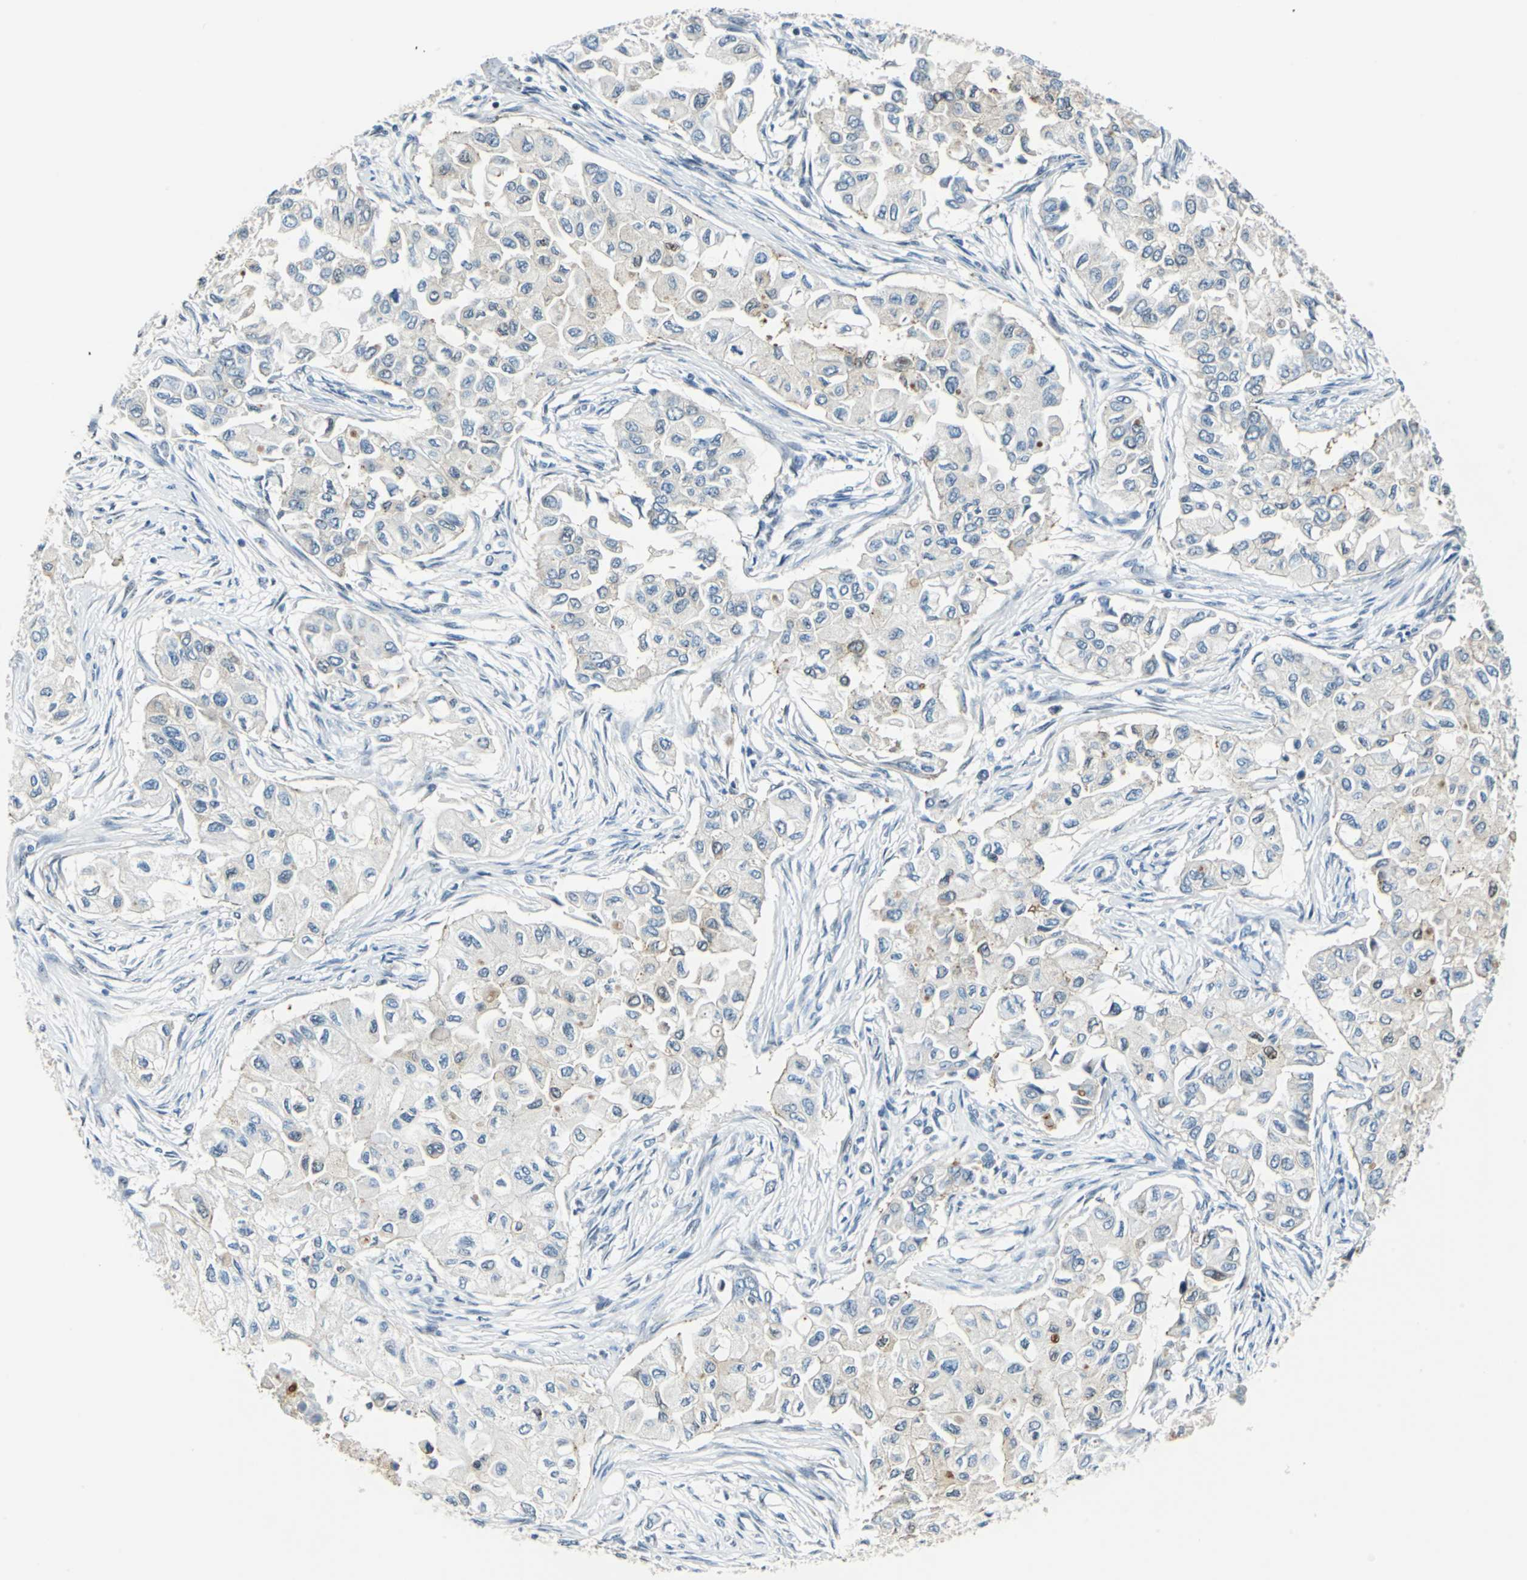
{"staining": {"intensity": "negative", "quantity": "none", "location": "none"}, "tissue": "breast cancer", "cell_type": "Tumor cells", "image_type": "cancer", "snomed": [{"axis": "morphology", "description": "Normal tissue, NOS"}, {"axis": "morphology", "description": "Duct carcinoma"}, {"axis": "topography", "description": "Breast"}], "caption": "There is no significant staining in tumor cells of breast intraductal carcinoma.", "gene": "HCFC2", "patient": {"sex": "female", "age": 49}}